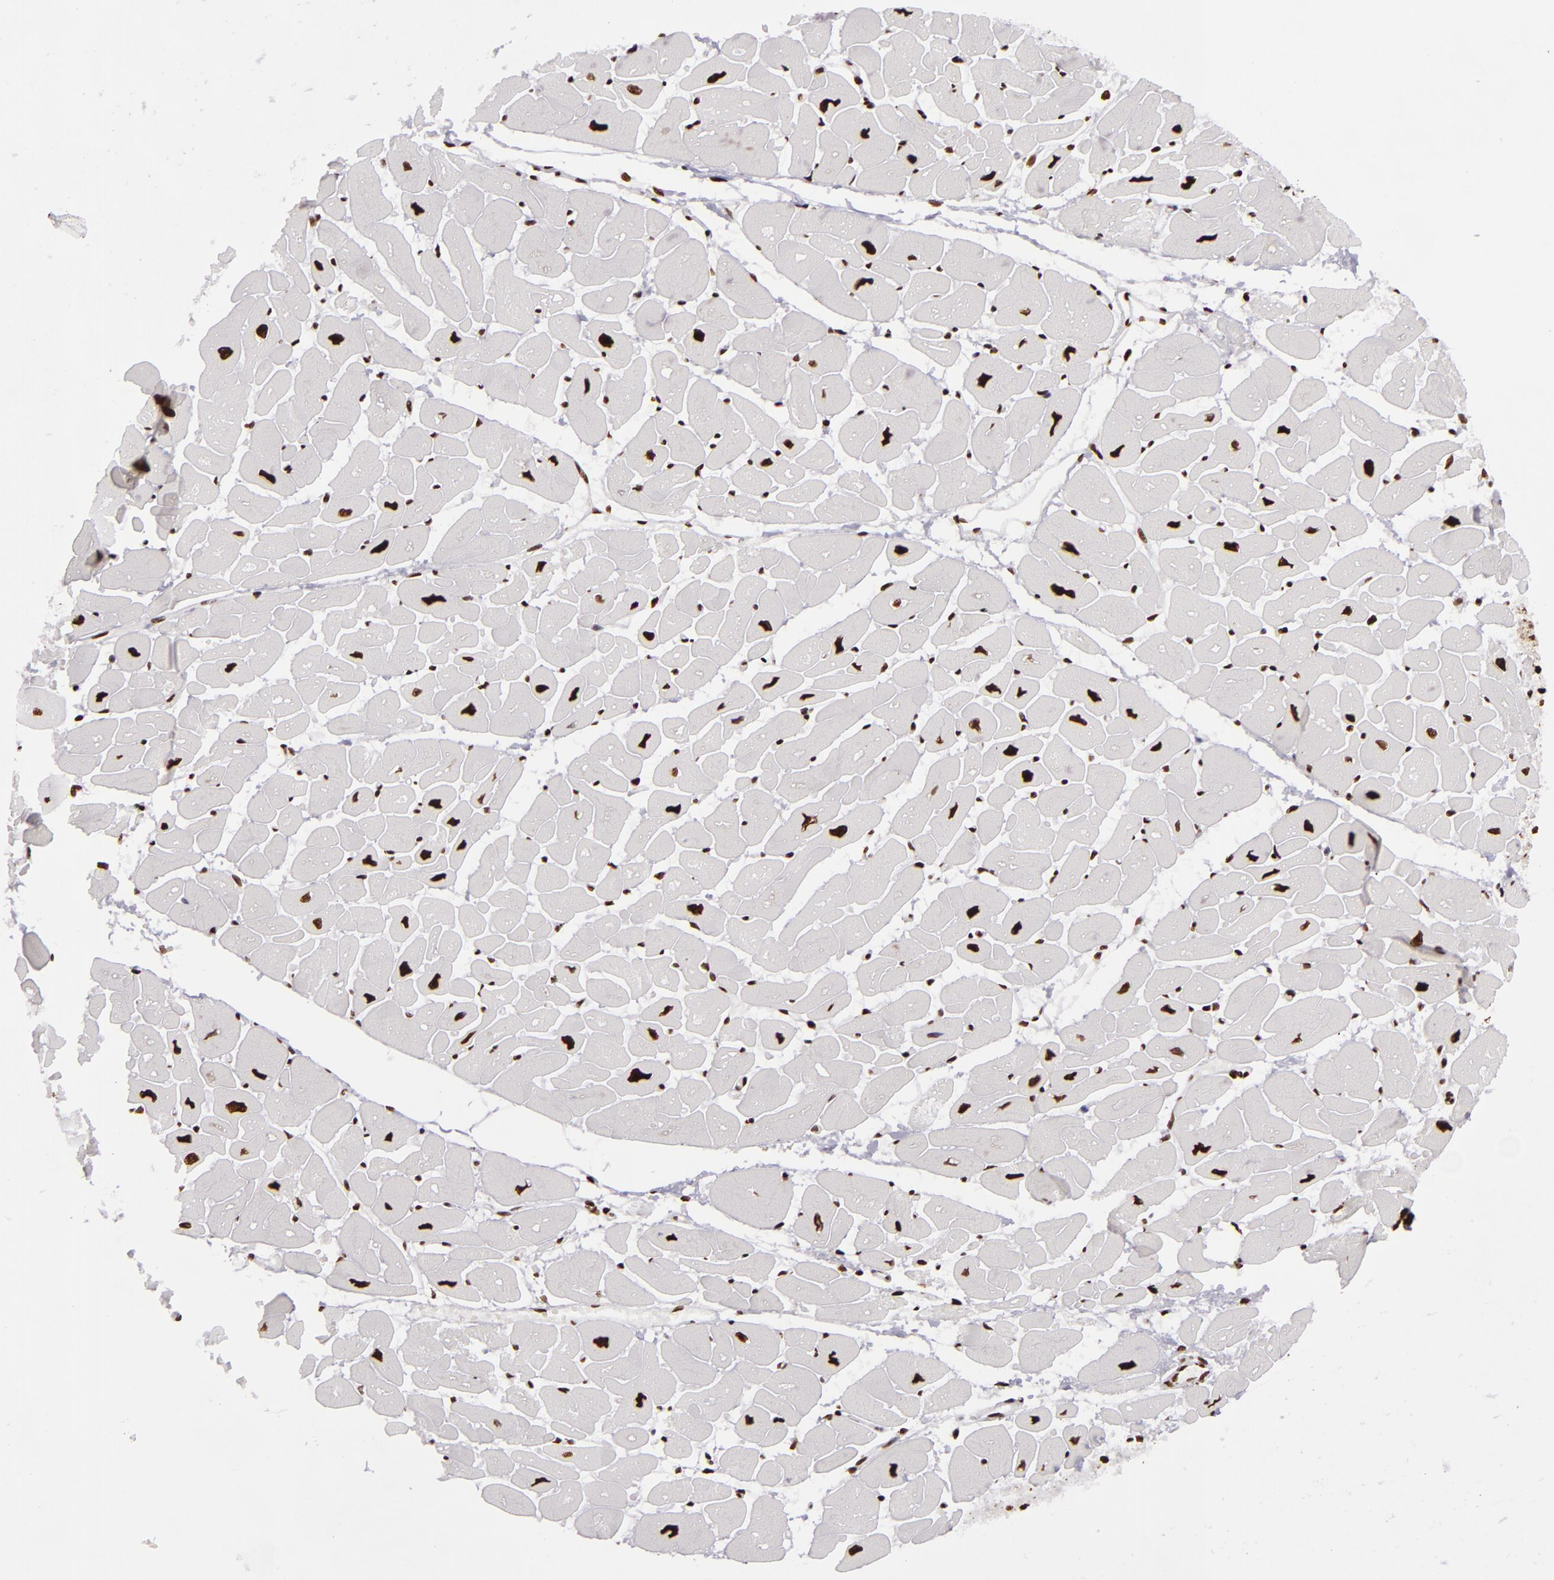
{"staining": {"intensity": "strong", "quantity": ">75%", "location": "nuclear"}, "tissue": "heart muscle", "cell_type": "Cardiomyocytes", "image_type": "normal", "snomed": [{"axis": "morphology", "description": "Normal tissue, NOS"}, {"axis": "topography", "description": "Heart"}], "caption": "Approximately >75% of cardiomyocytes in normal human heart muscle show strong nuclear protein positivity as visualized by brown immunohistochemical staining.", "gene": "SAFB", "patient": {"sex": "female", "age": 54}}